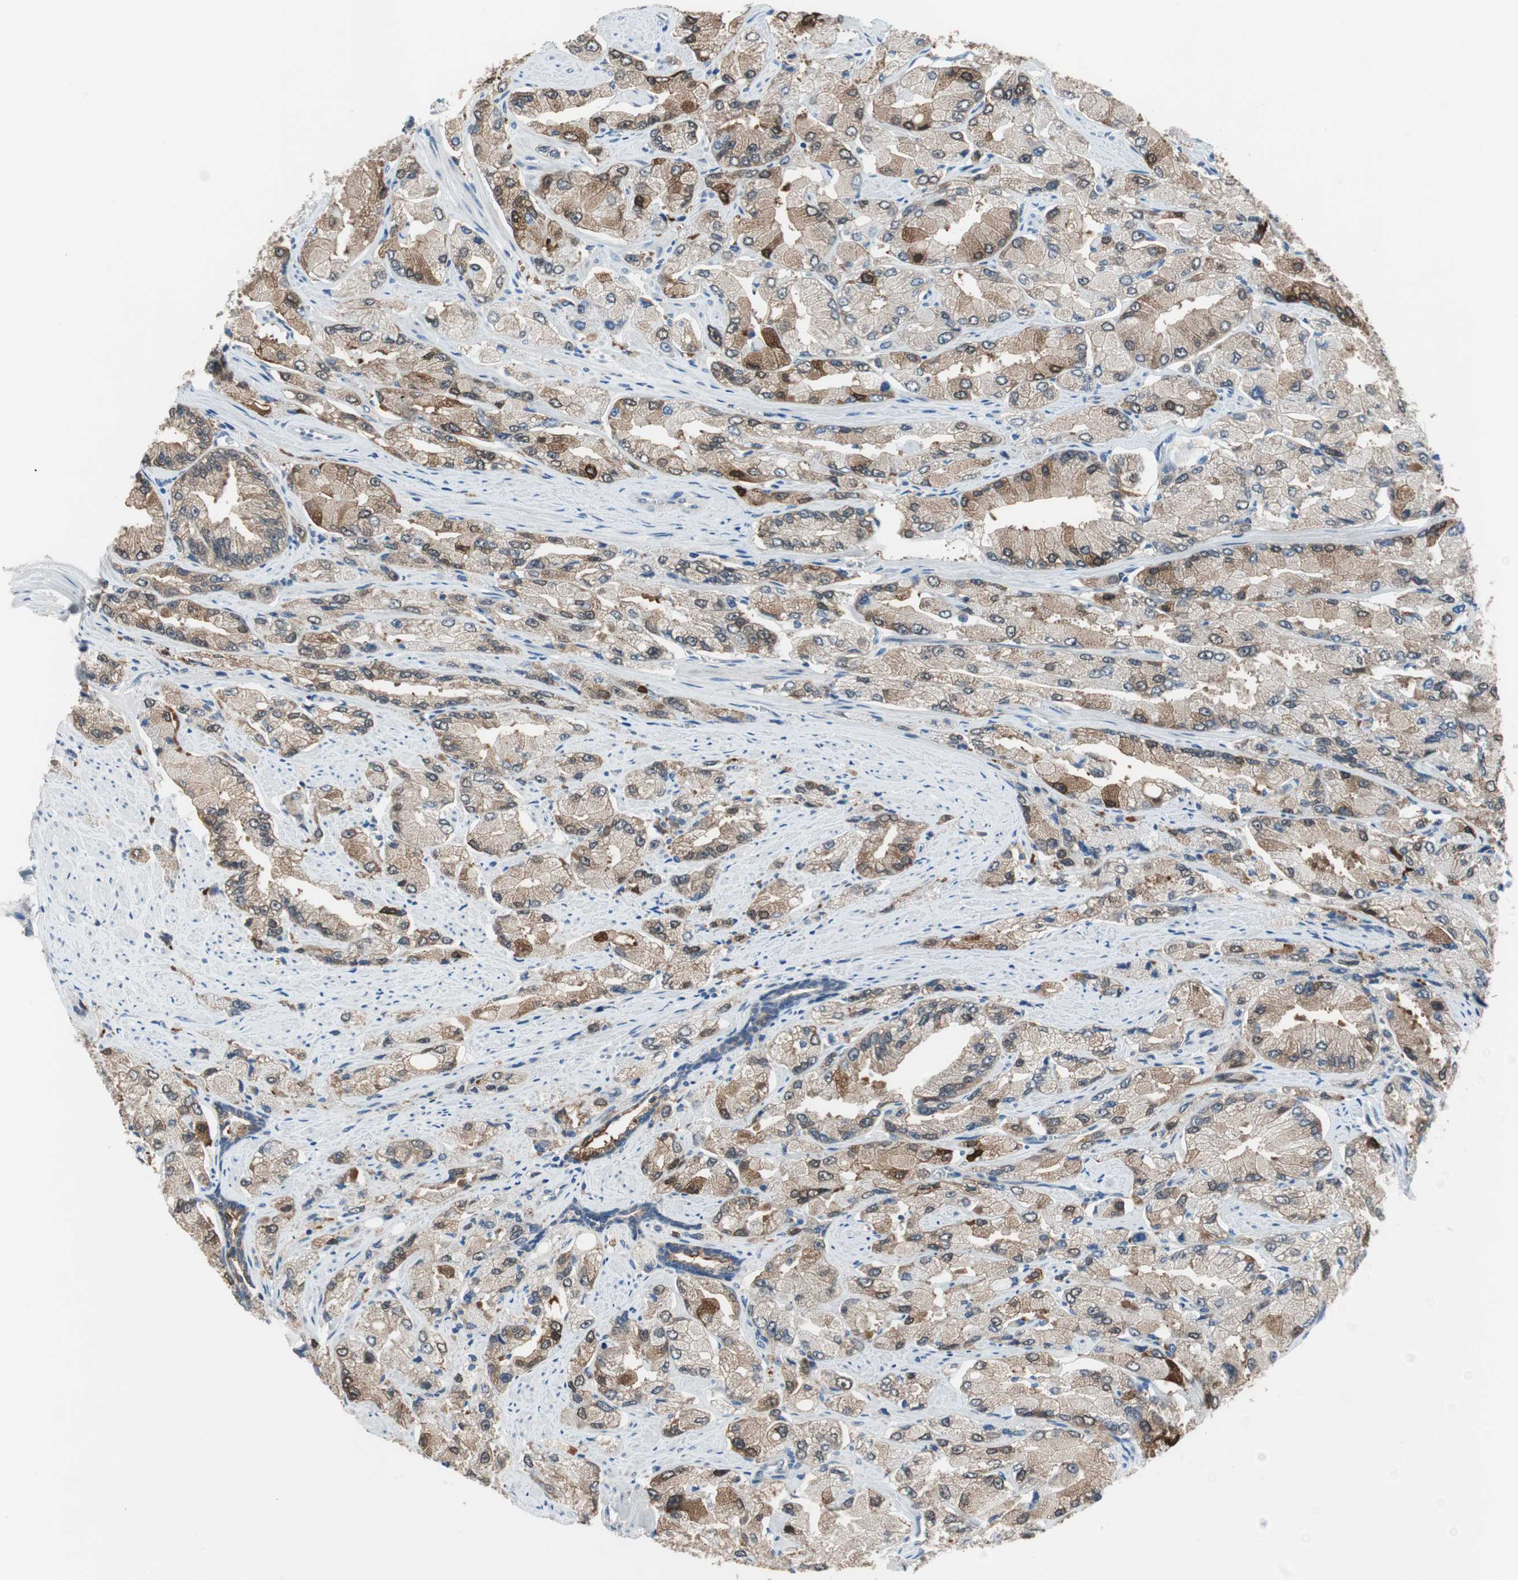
{"staining": {"intensity": "moderate", "quantity": "25%-75%", "location": "cytoplasmic/membranous"}, "tissue": "prostate cancer", "cell_type": "Tumor cells", "image_type": "cancer", "snomed": [{"axis": "morphology", "description": "Adenocarcinoma, High grade"}, {"axis": "topography", "description": "Prostate"}], "caption": "Brown immunohistochemical staining in human prostate cancer exhibits moderate cytoplasmic/membranous staining in about 25%-75% of tumor cells.", "gene": "GRHL1", "patient": {"sex": "male", "age": 58}}